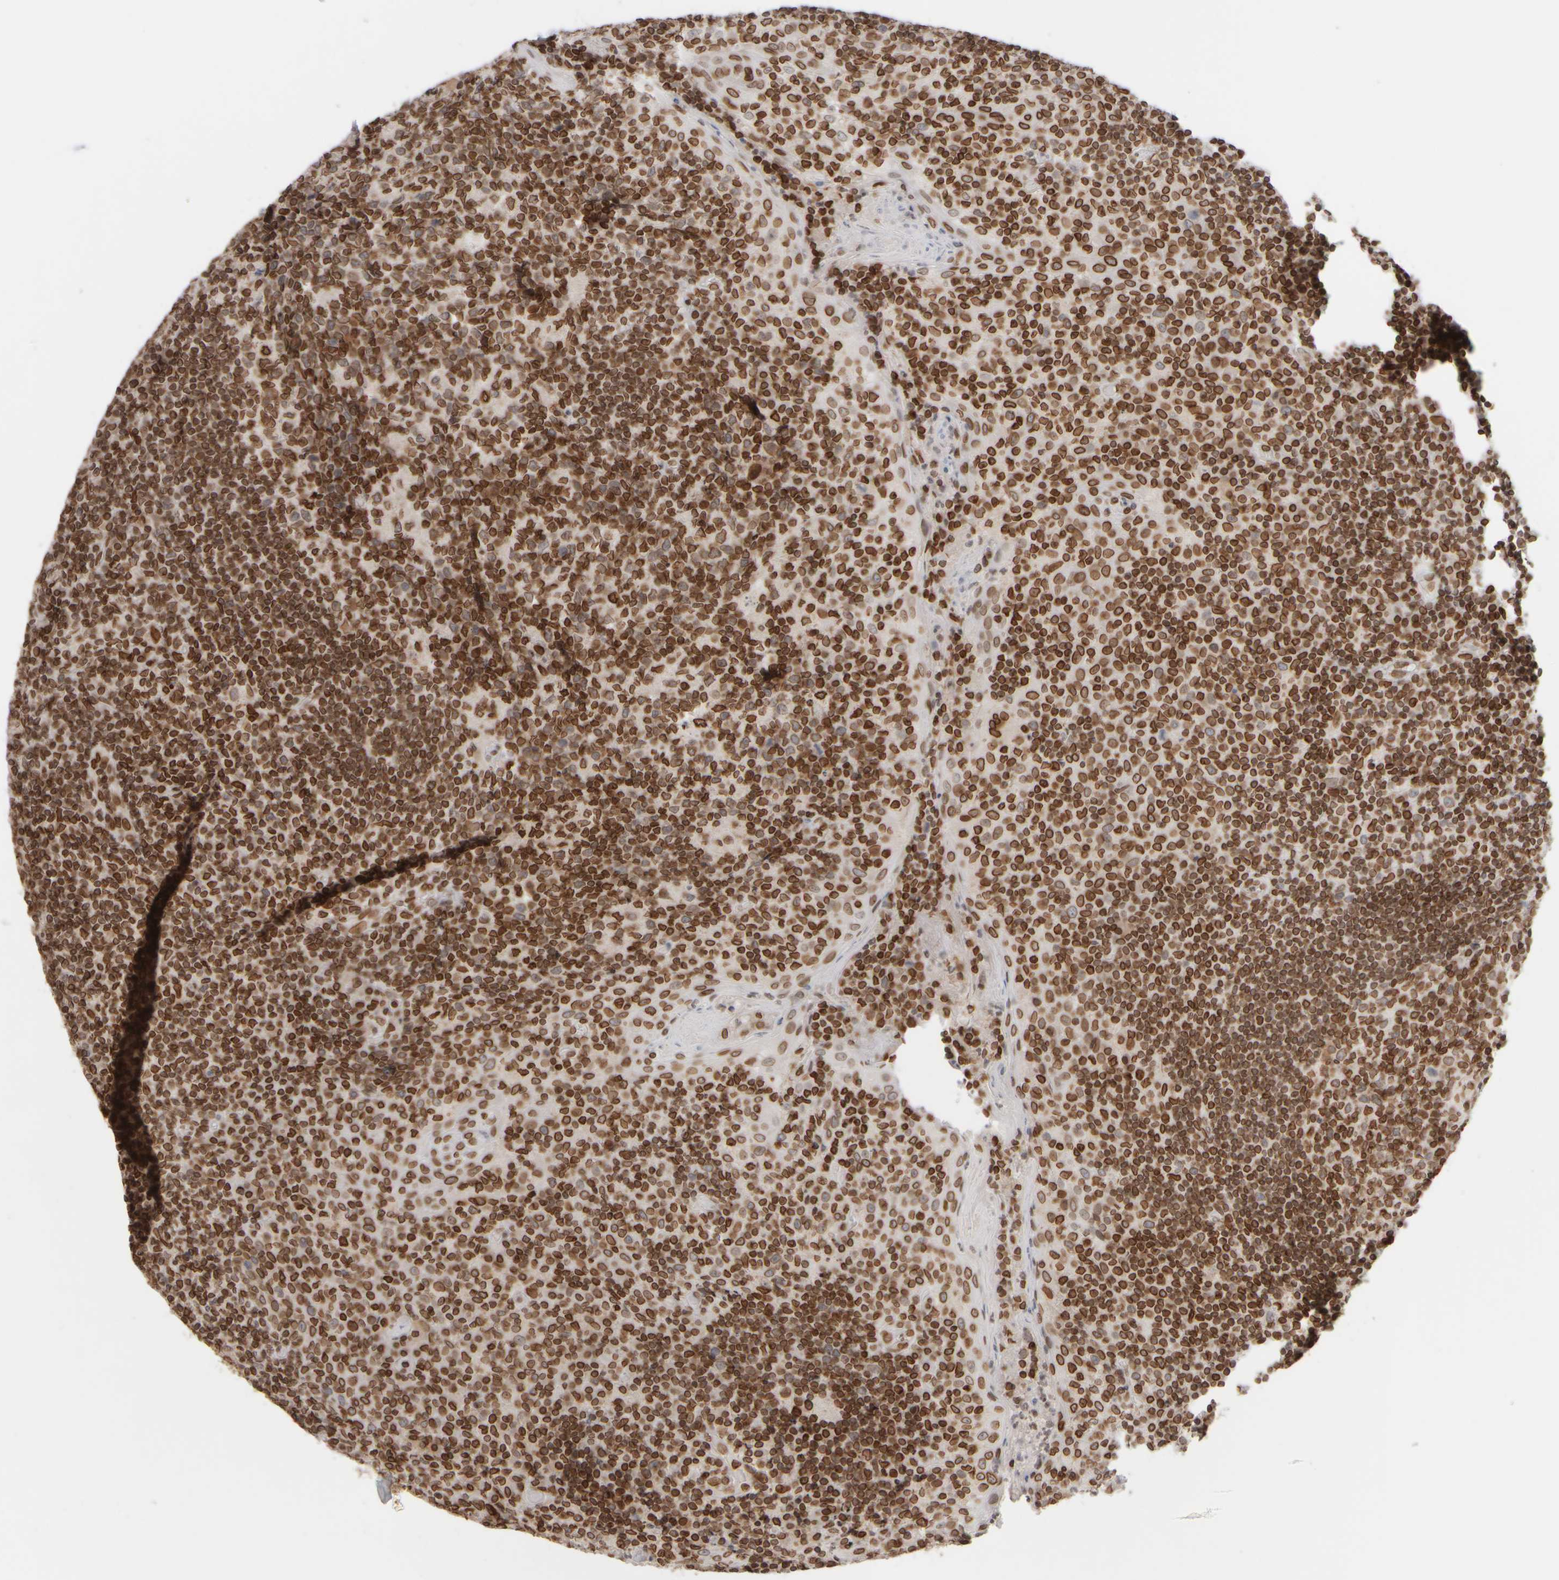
{"staining": {"intensity": "strong", "quantity": ">75%", "location": "cytoplasmic/membranous,nuclear"}, "tissue": "tonsil", "cell_type": "Germinal center cells", "image_type": "normal", "snomed": [{"axis": "morphology", "description": "Normal tissue, NOS"}, {"axis": "topography", "description": "Tonsil"}], "caption": "A brown stain shows strong cytoplasmic/membranous,nuclear staining of a protein in germinal center cells of benign tonsil.", "gene": "ZC3HC1", "patient": {"sex": "female", "age": 19}}